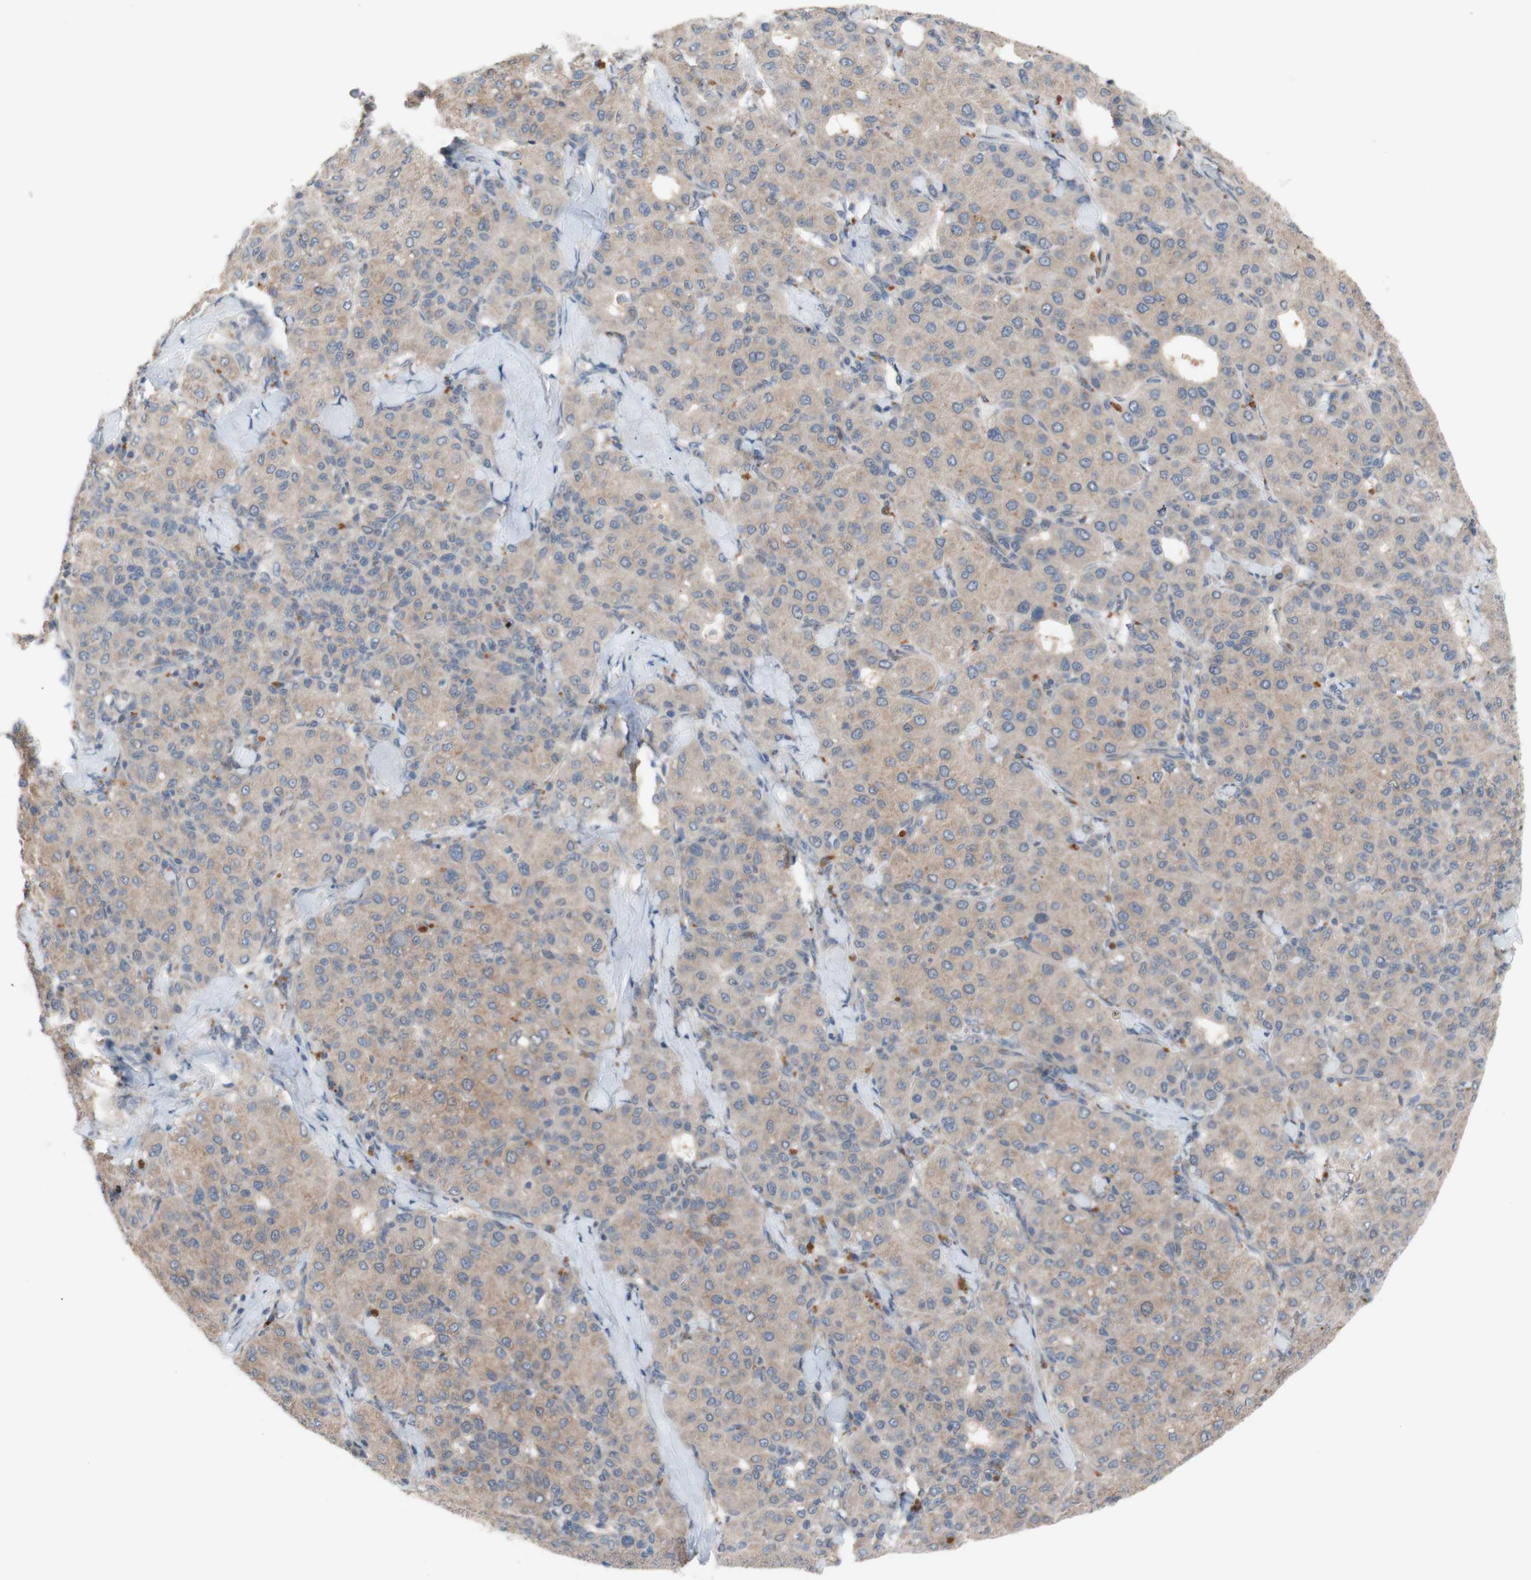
{"staining": {"intensity": "moderate", "quantity": ">75%", "location": "cytoplasmic/membranous"}, "tissue": "liver cancer", "cell_type": "Tumor cells", "image_type": "cancer", "snomed": [{"axis": "morphology", "description": "Carcinoma, Hepatocellular, NOS"}, {"axis": "topography", "description": "Liver"}], "caption": "The image exhibits a brown stain indicating the presence of a protein in the cytoplasmic/membranous of tumor cells in liver hepatocellular carcinoma. (DAB (3,3'-diaminobenzidine) = brown stain, brightfield microscopy at high magnification).", "gene": "PEX2", "patient": {"sex": "male", "age": 65}}